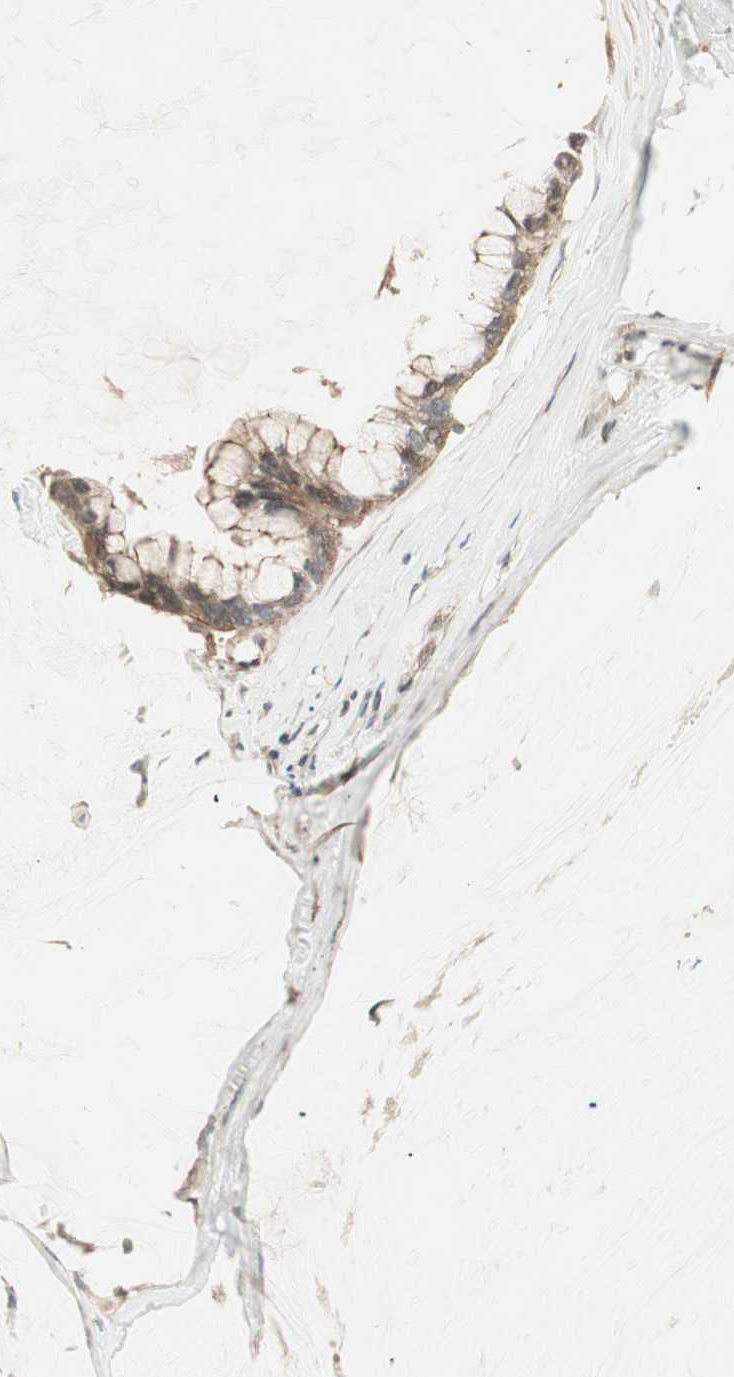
{"staining": {"intensity": "weak", "quantity": ">75%", "location": "cytoplasmic/membranous"}, "tissue": "ovarian cancer", "cell_type": "Tumor cells", "image_type": "cancer", "snomed": [{"axis": "morphology", "description": "Cystadenocarcinoma, mucinous, NOS"}, {"axis": "topography", "description": "Ovary"}], "caption": "Tumor cells display weak cytoplasmic/membranous expression in about >75% of cells in ovarian cancer (mucinous cystadenocarcinoma).", "gene": "SFRP1", "patient": {"sex": "female", "age": 39}}